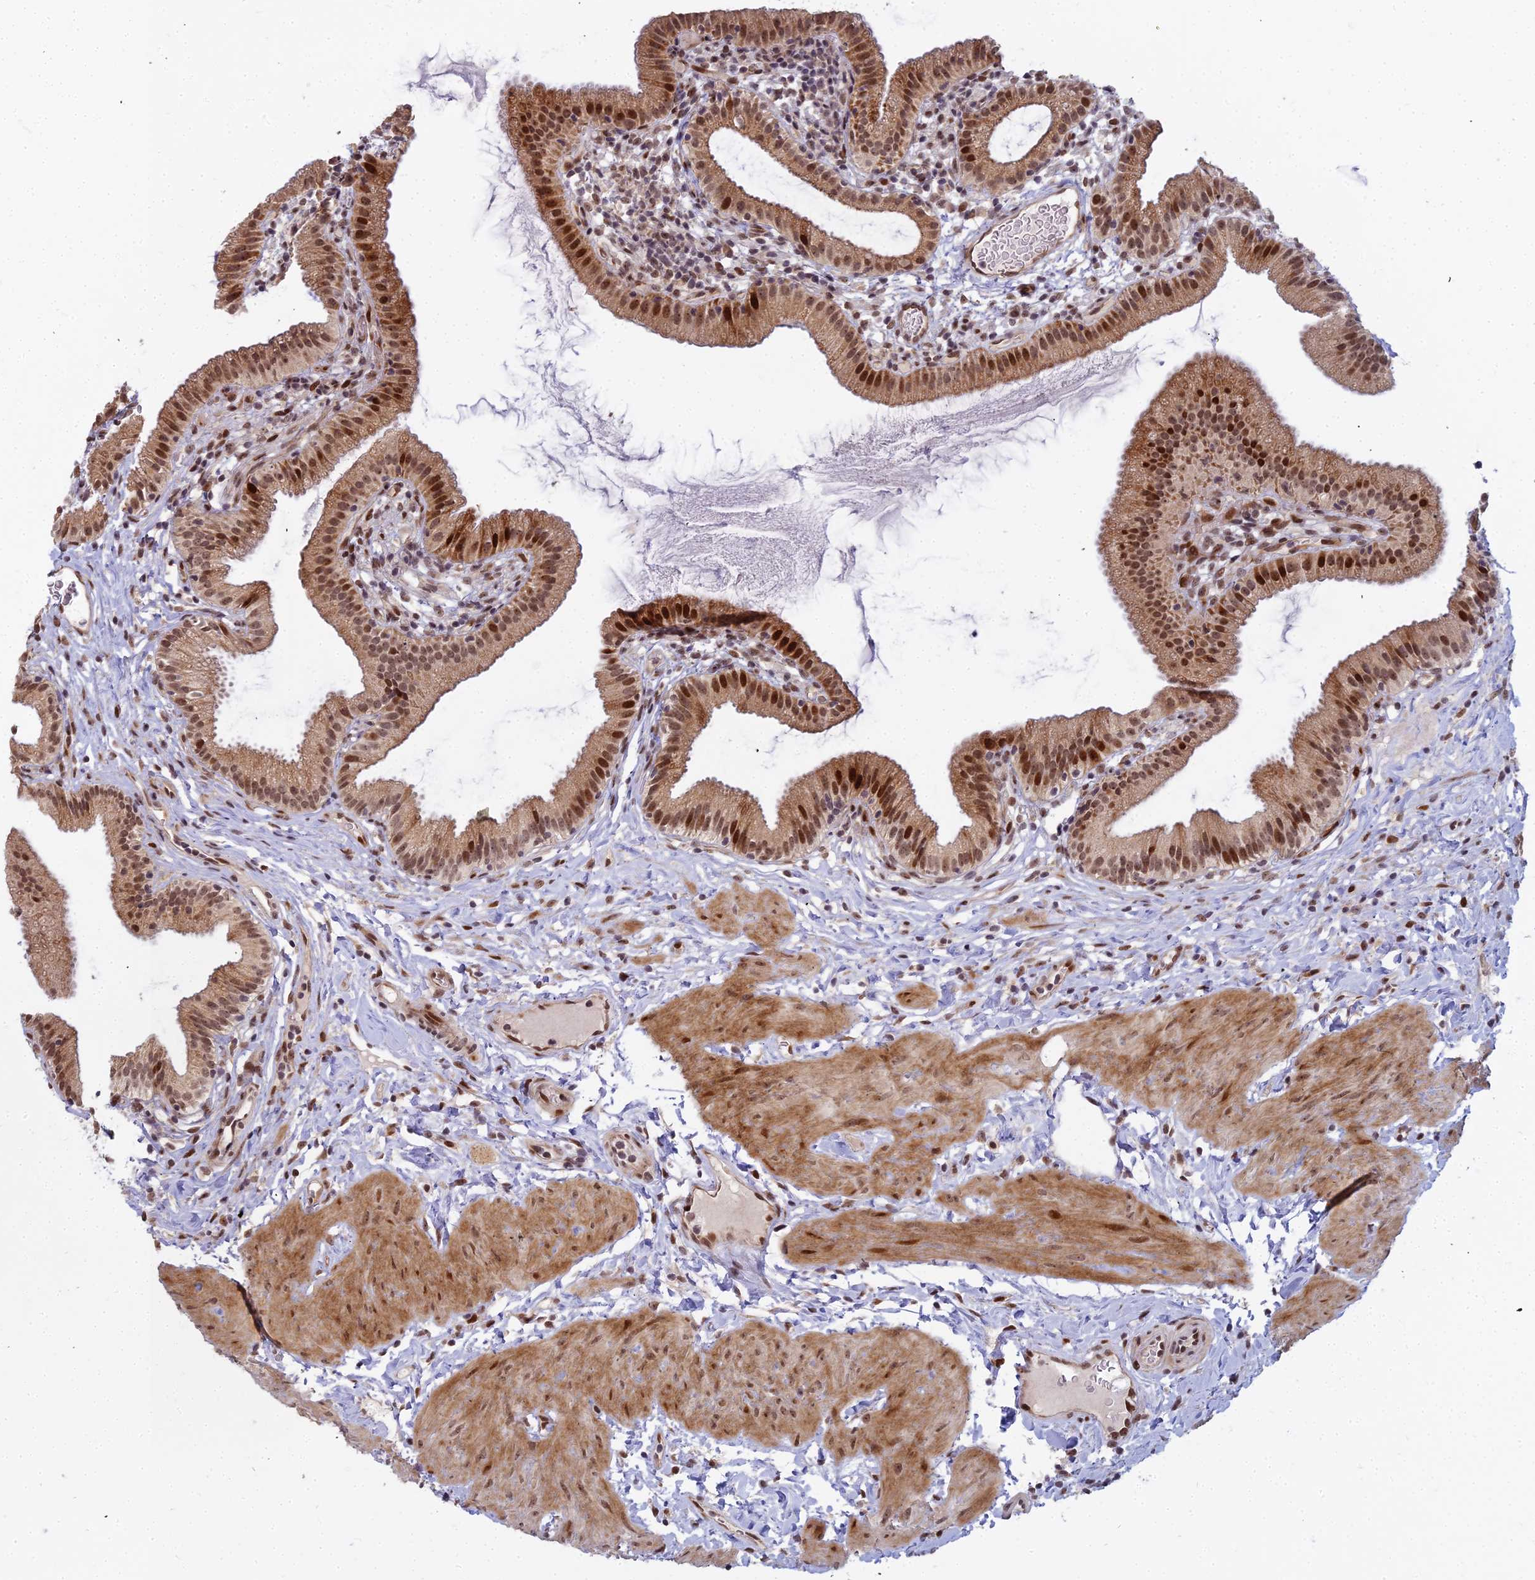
{"staining": {"intensity": "strong", "quantity": "25%-75%", "location": "cytoplasmic/membranous,nuclear"}, "tissue": "gallbladder", "cell_type": "Glandular cells", "image_type": "normal", "snomed": [{"axis": "morphology", "description": "Normal tissue, NOS"}, {"axis": "topography", "description": "Gallbladder"}], "caption": "Immunohistochemistry (IHC) photomicrograph of normal human gallbladder stained for a protein (brown), which shows high levels of strong cytoplasmic/membranous,nuclear staining in about 25%-75% of glandular cells.", "gene": "ABCA2", "patient": {"sex": "female", "age": 46}}